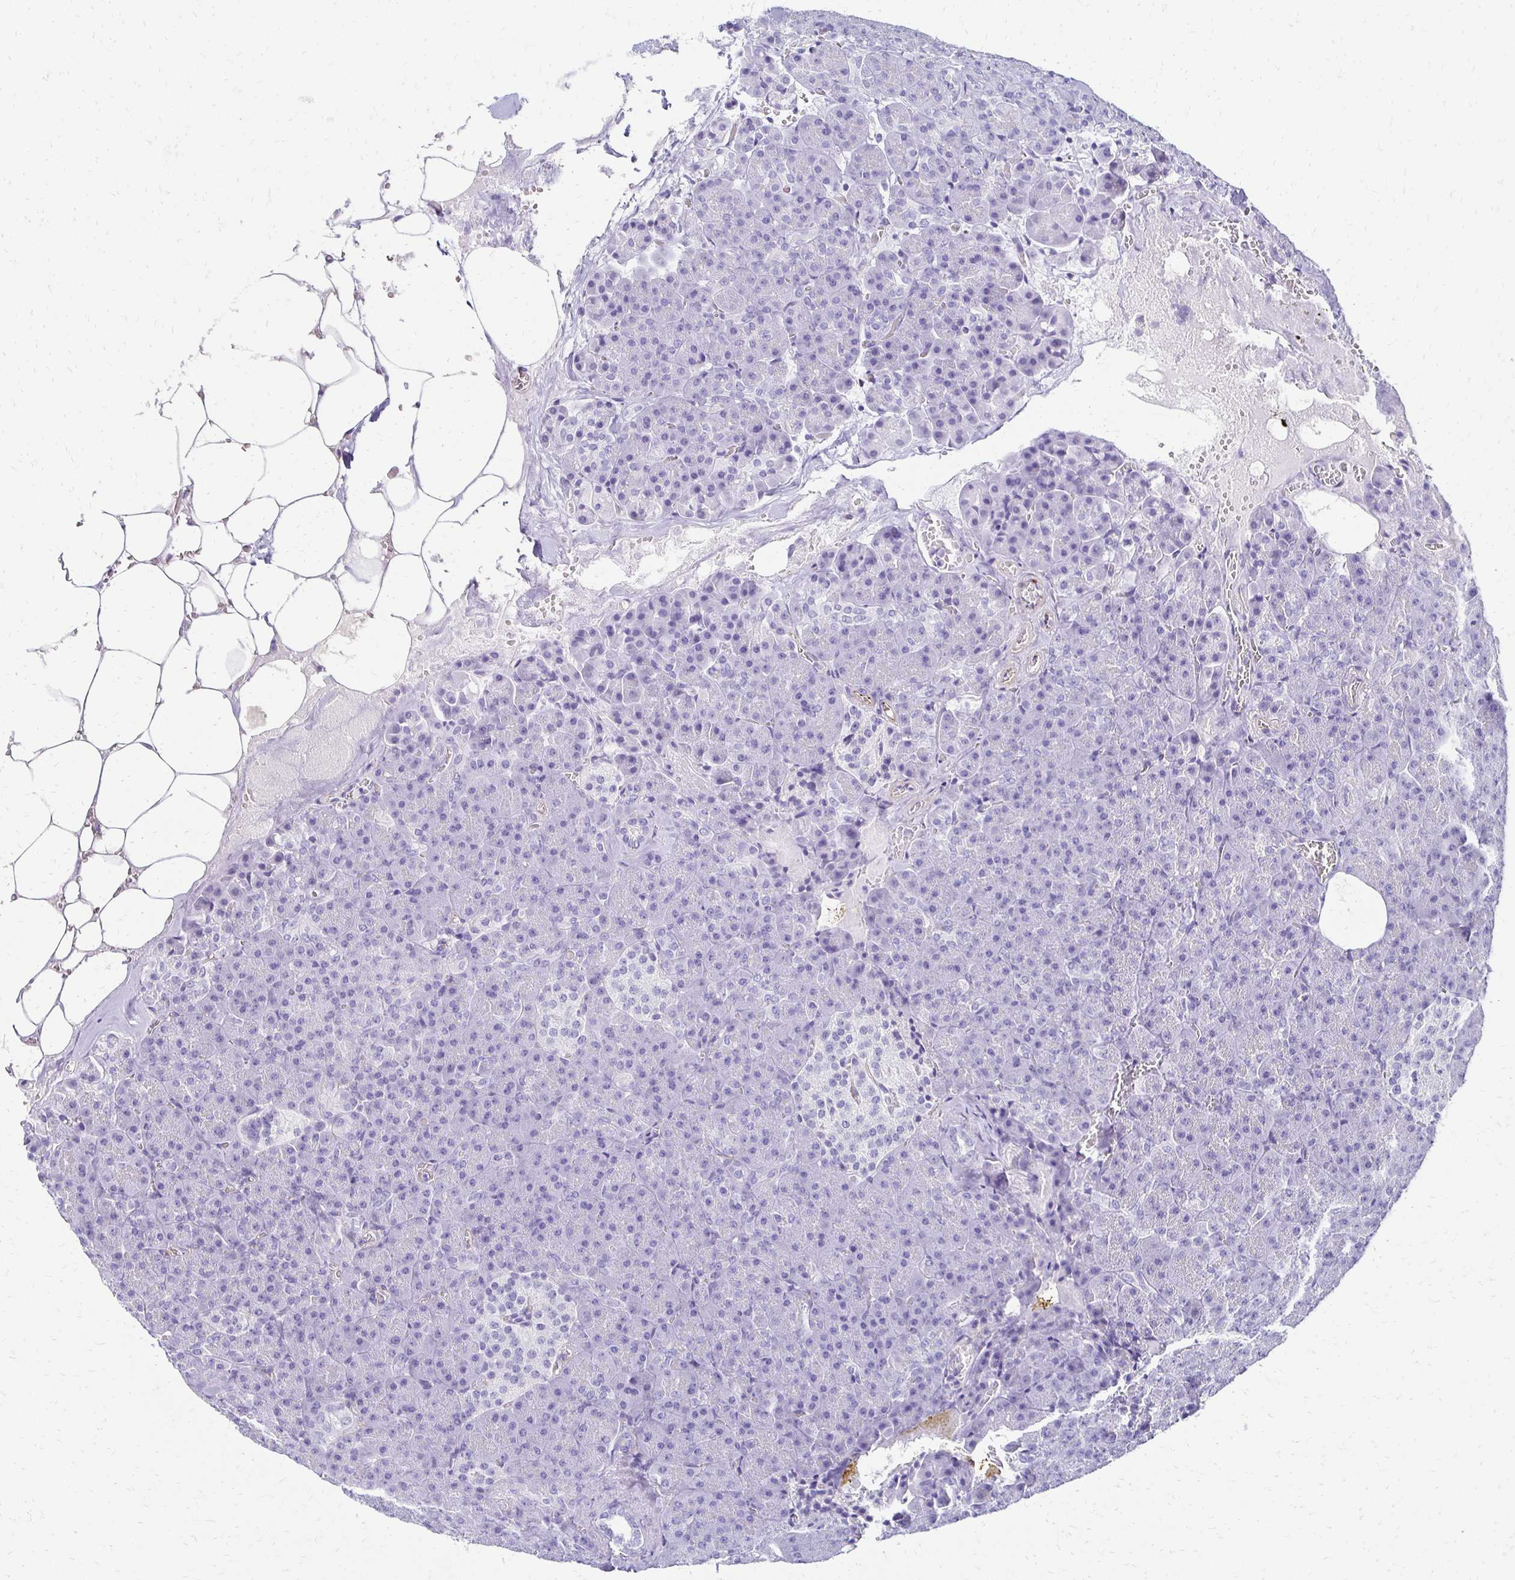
{"staining": {"intensity": "negative", "quantity": "none", "location": "none"}, "tissue": "pancreas", "cell_type": "Exocrine glandular cells", "image_type": "normal", "snomed": [{"axis": "morphology", "description": "Normal tissue, NOS"}, {"axis": "topography", "description": "Pancreas"}], "caption": "An image of pancreas stained for a protein demonstrates no brown staining in exocrine glandular cells.", "gene": "TMEM54", "patient": {"sex": "female", "age": 74}}